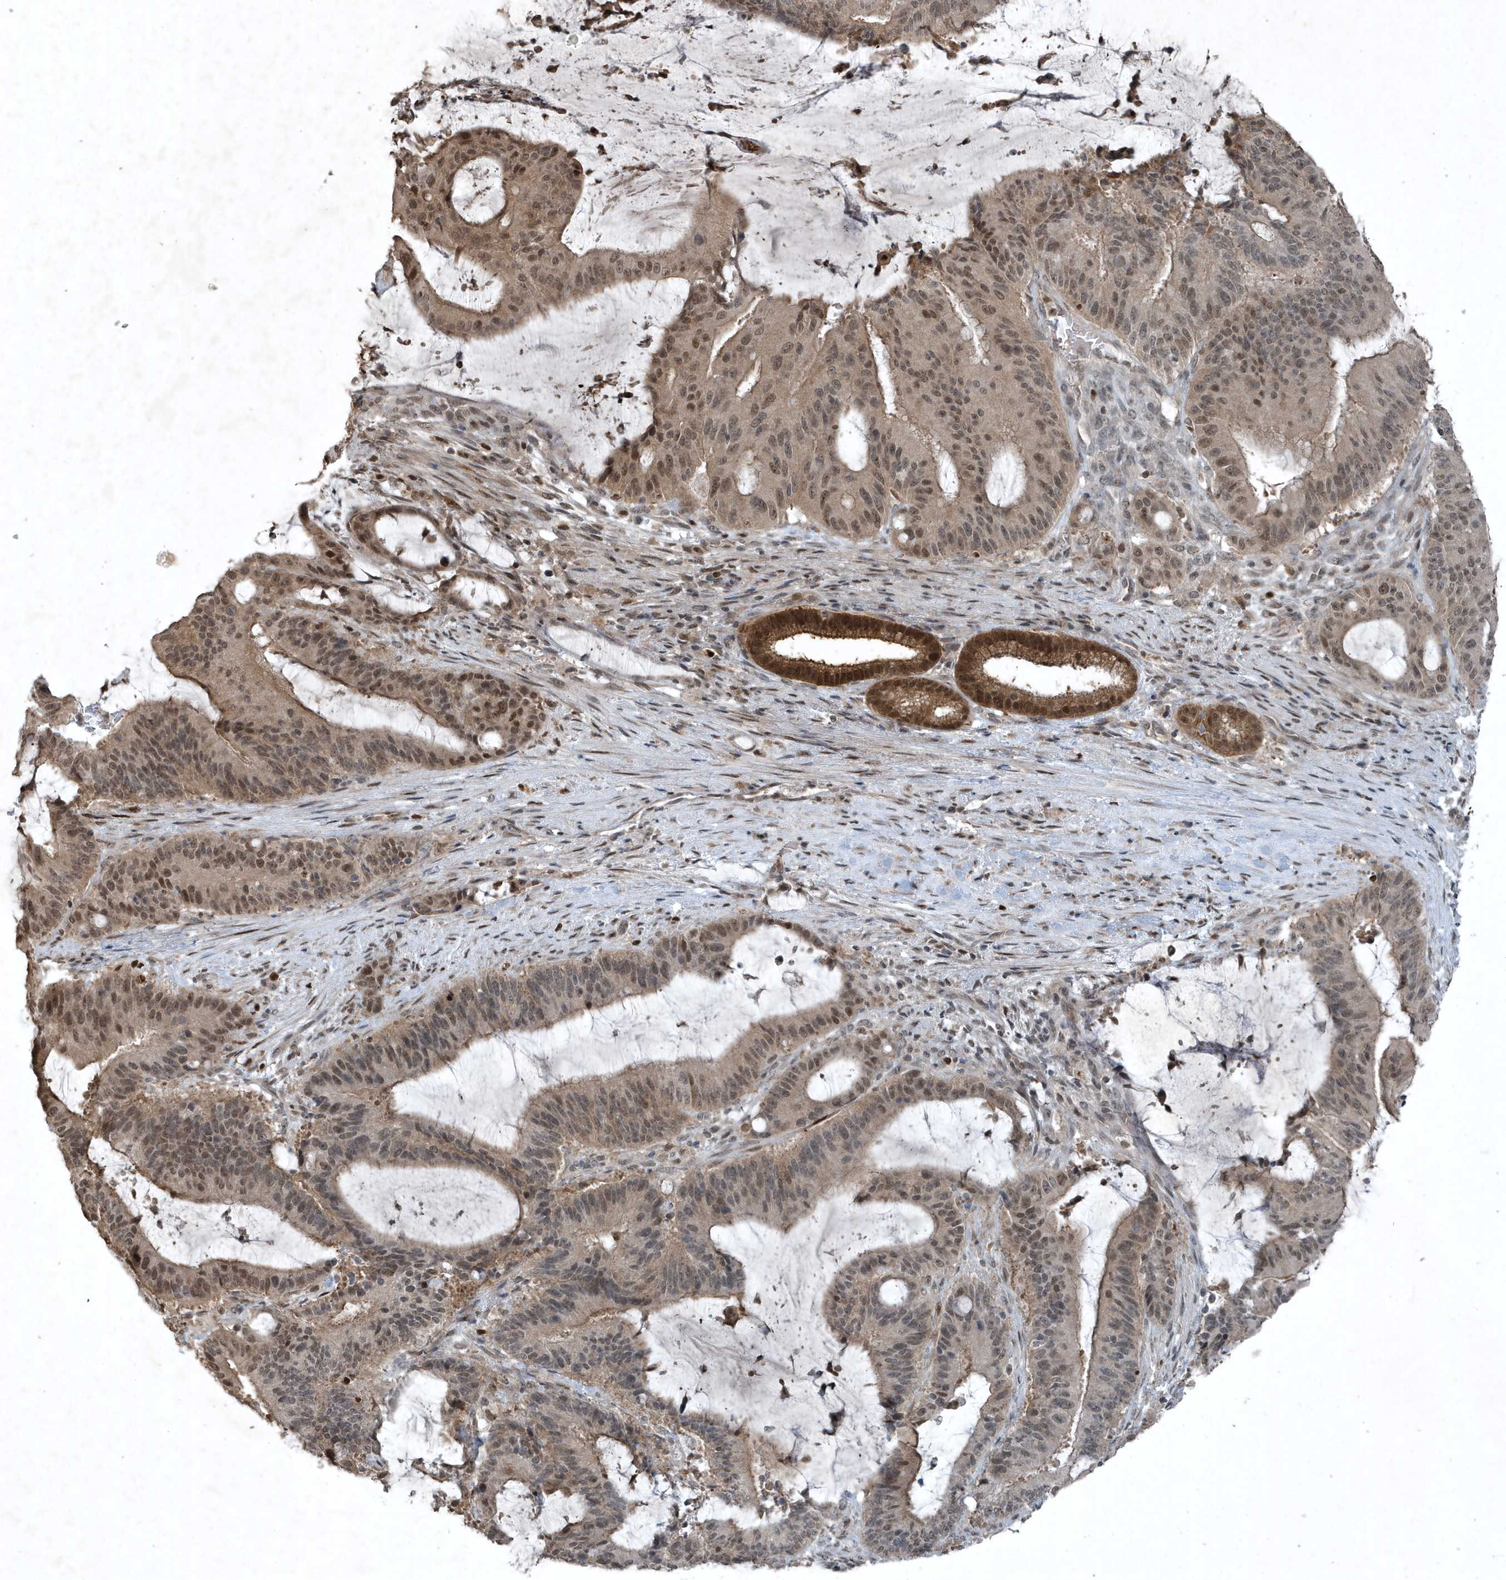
{"staining": {"intensity": "moderate", "quantity": "25%-75%", "location": "cytoplasmic/membranous,nuclear"}, "tissue": "liver cancer", "cell_type": "Tumor cells", "image_type": "cancer", "snomed": [{"axis": "morphology", "description": "Normal tissue, NOS"}, {"axis": "morphology", "description": "Cholangiocarcinoma"}, {"axis": "topography", "description": "Liver"}, {"axis": "topography", "description": "Peripheral nerve tissue"}], "caption": "Moderate cytoplasmic/membranous and nuclear expression is appreciated in about 25%-75% of tumor cells in liver cholangiocarcinoma. The staining was performed using DAB to visualize the protein expression in brown, while the nuclei were stained in blue with hematoxylin (Magnification: 20x).", "gene": "HSPA1A", "patient": {"sex": "female", "age": 73}}